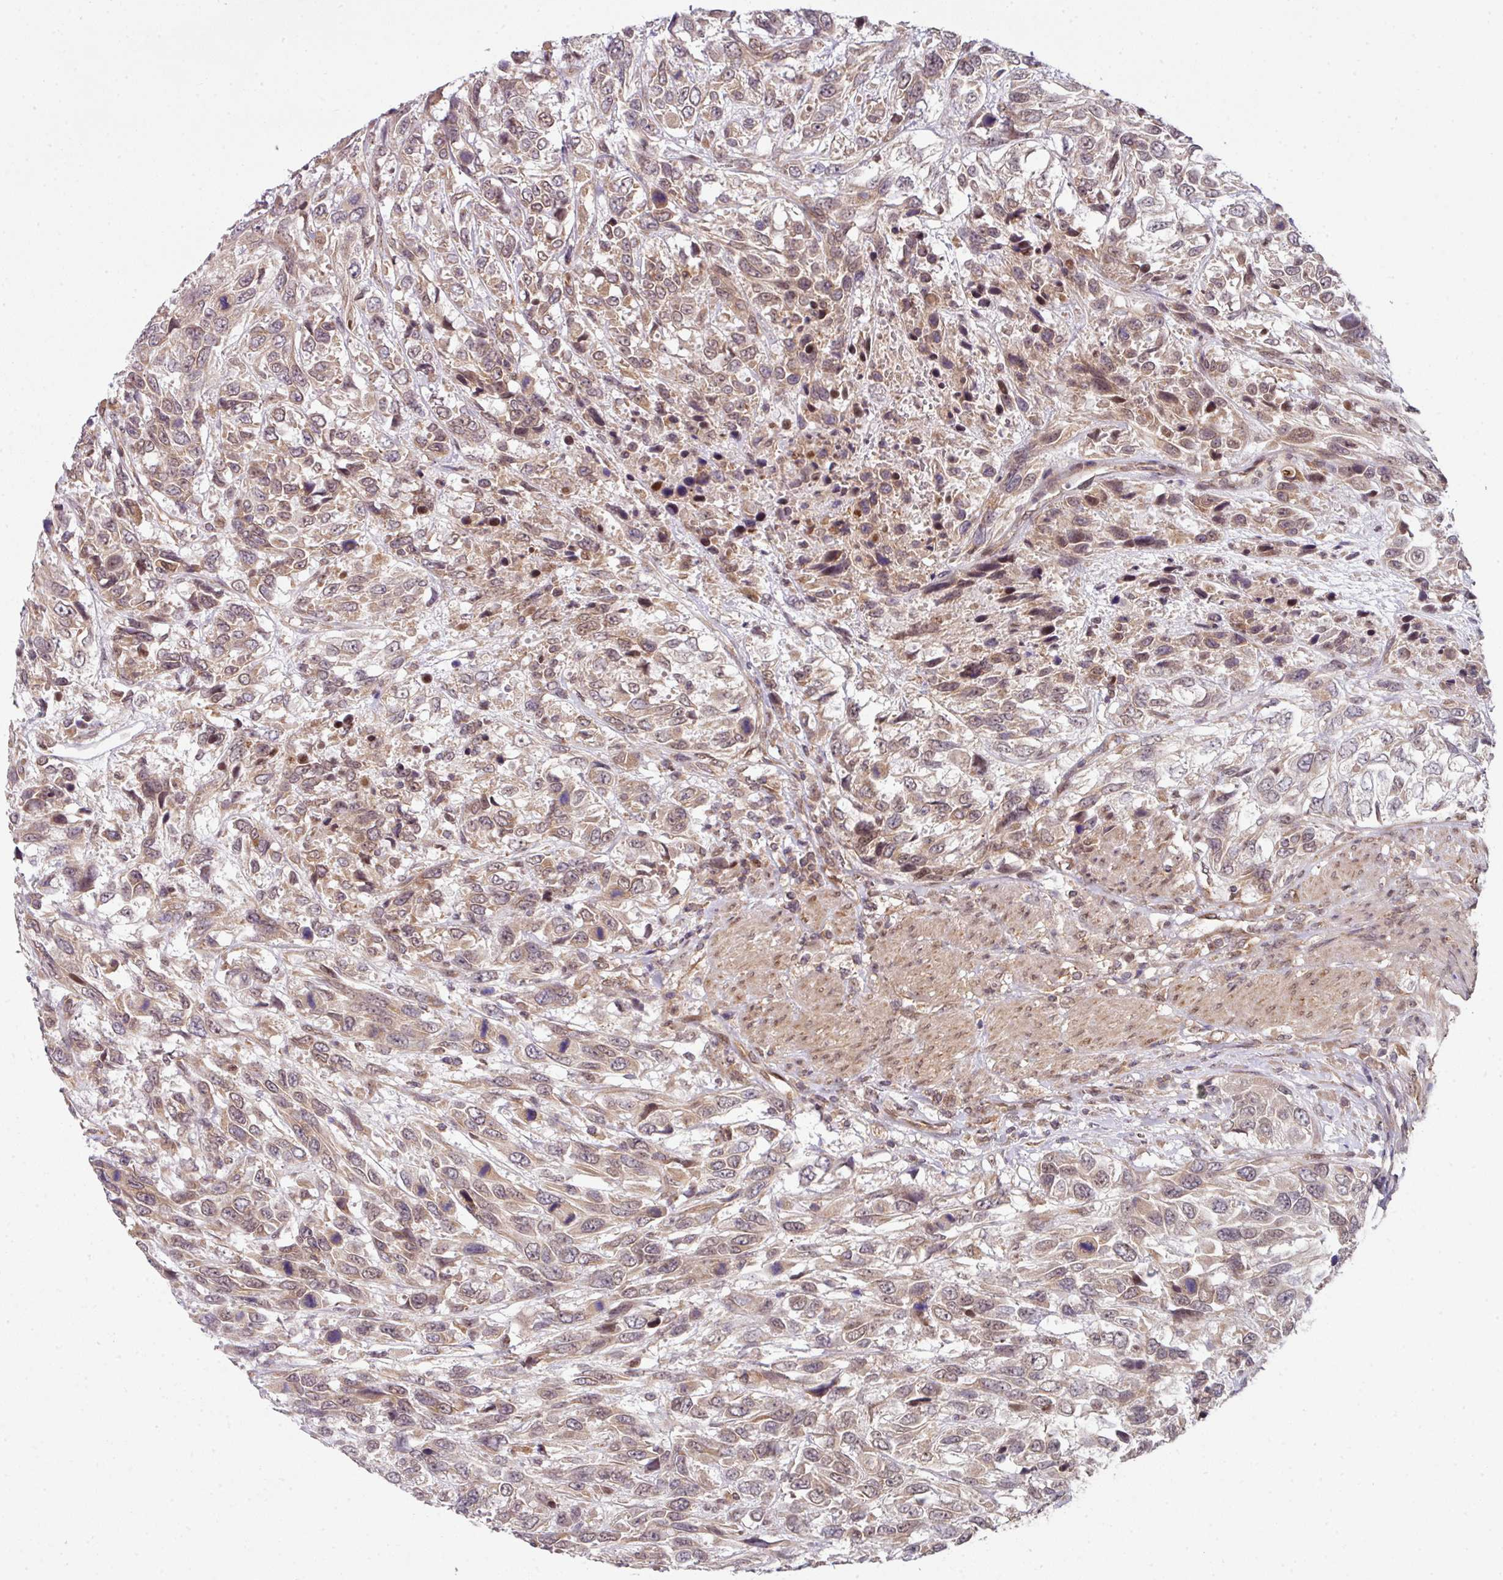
{"staining": {"intensity": "moderate", "quantity": ">75%", "location": "cytoplasmic/membranous,nuclear"}, "tissue": "urothelial cancer", "cell_type": "Tumor cells", "image_type": "cancer", "snomed": [{"axis": "morphology", "description": "Urothelial carcinoma, High grade"}, {"axis": "topography", "description": "Urinary bladder"}], "caption": "This micrograph demonstrates urothelial carcinoma (high-grade) stained with immunohistochemistry to label a protein in brown. The cytoplasmic/membranous and nuclear of tumor cells show moderate positivity for the protein. Nuclei are counter-stained blue.", "gene": "CAMLG", "patient": {"sex": "female", "age": 70}}